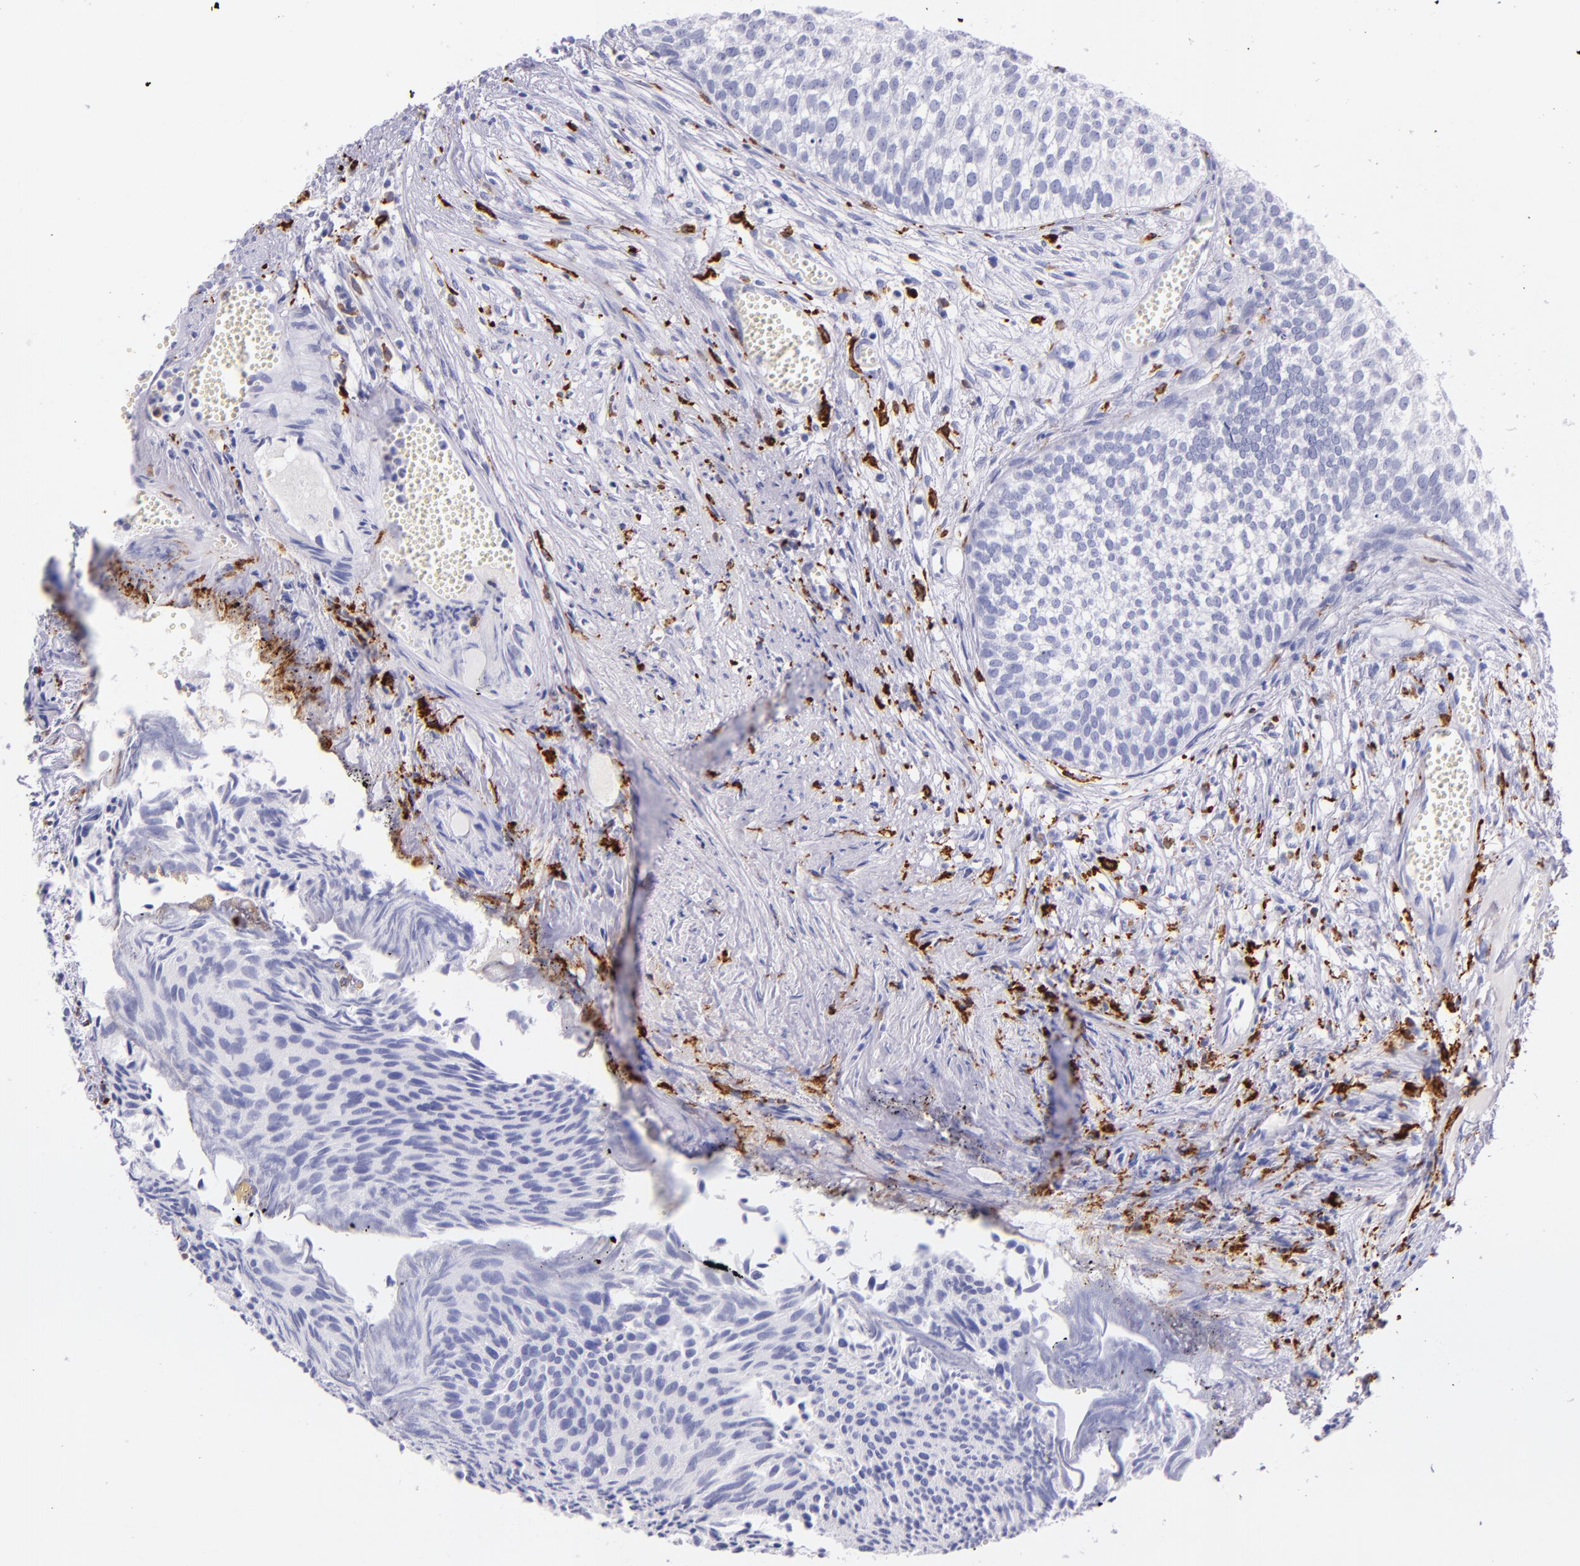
{"staining": {"intensity": "negative", "quantity": "none", "location": "none"}, "tissue": "urothelial cancer", "cell_type": "Tumor cells", "image_type": "cancer", "snomed": [{"axis": "morphology", "description": "Urothelial carcinoma, Low grade"}, {"axis": "topography", "description": "Urinary bladder"}], "caption": "DAB (3,3'-diaminobenzidine) immunohistochemical staining of low-grade urothelial carcinoma shows no significant positivity in tumor cells.", "gene": "CD163", "patient": {"sex": "male", "age": 84}}